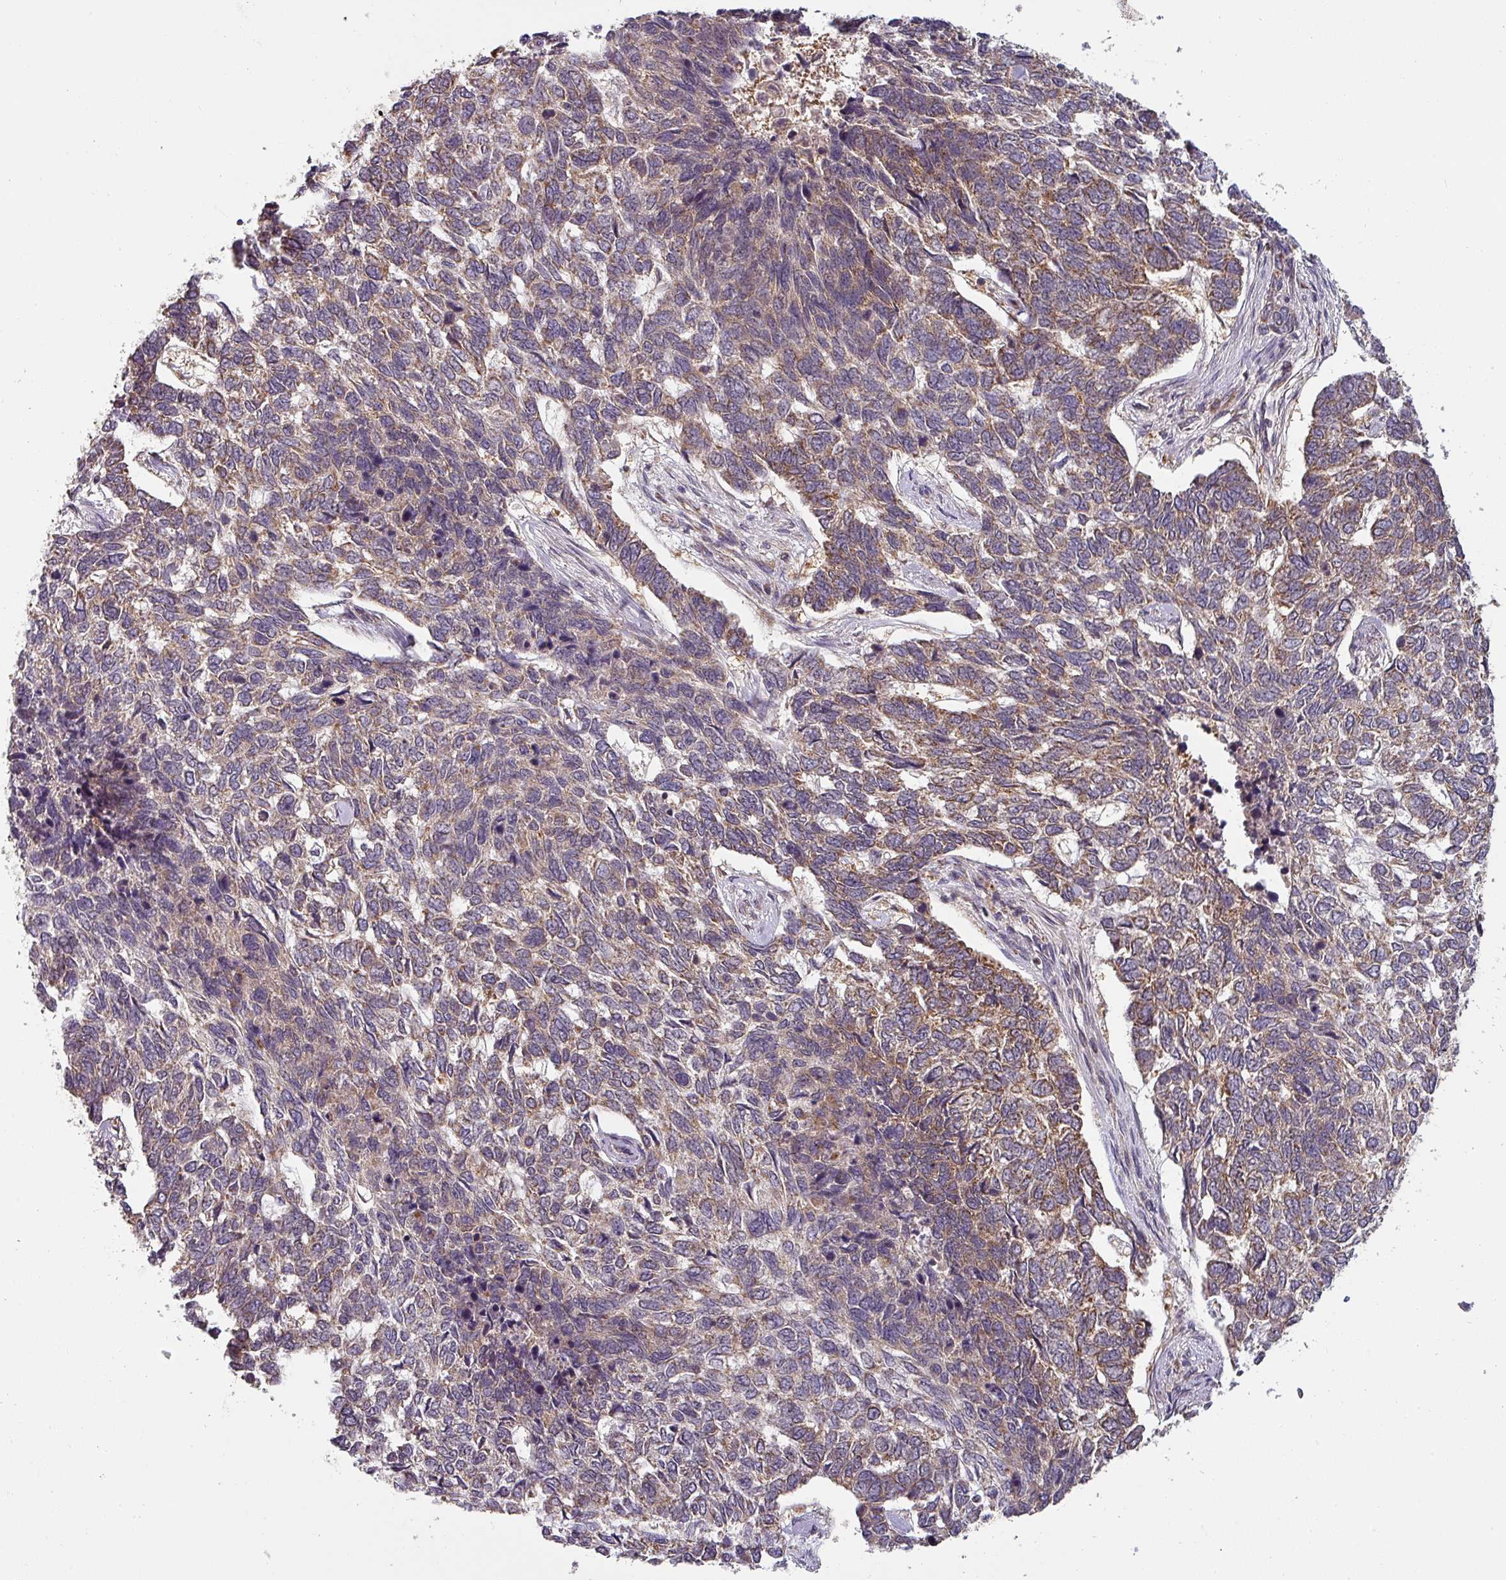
{"staining": {"intensity": "moderate", "quantity": "25%-75%", "location": "cytoplasmic/membranous"}, "tissue": "skin cancer", "cell_type": "Tumor cells", "image_type": "cancer", "snomed": [{"axis": "morphology", "description": "Basal cell carcinoma"}, {"axis": "topography", "description": "Skin"}], "caption": "This is a photomicrograph of immunohistochemistry staining of basal cell carcinoma (skin), which shows moderate staining in the cytoplasmic/membranous of tumor cells.", "gene": "MRPS16", "patient": {"sex": "female", "age": 65}}